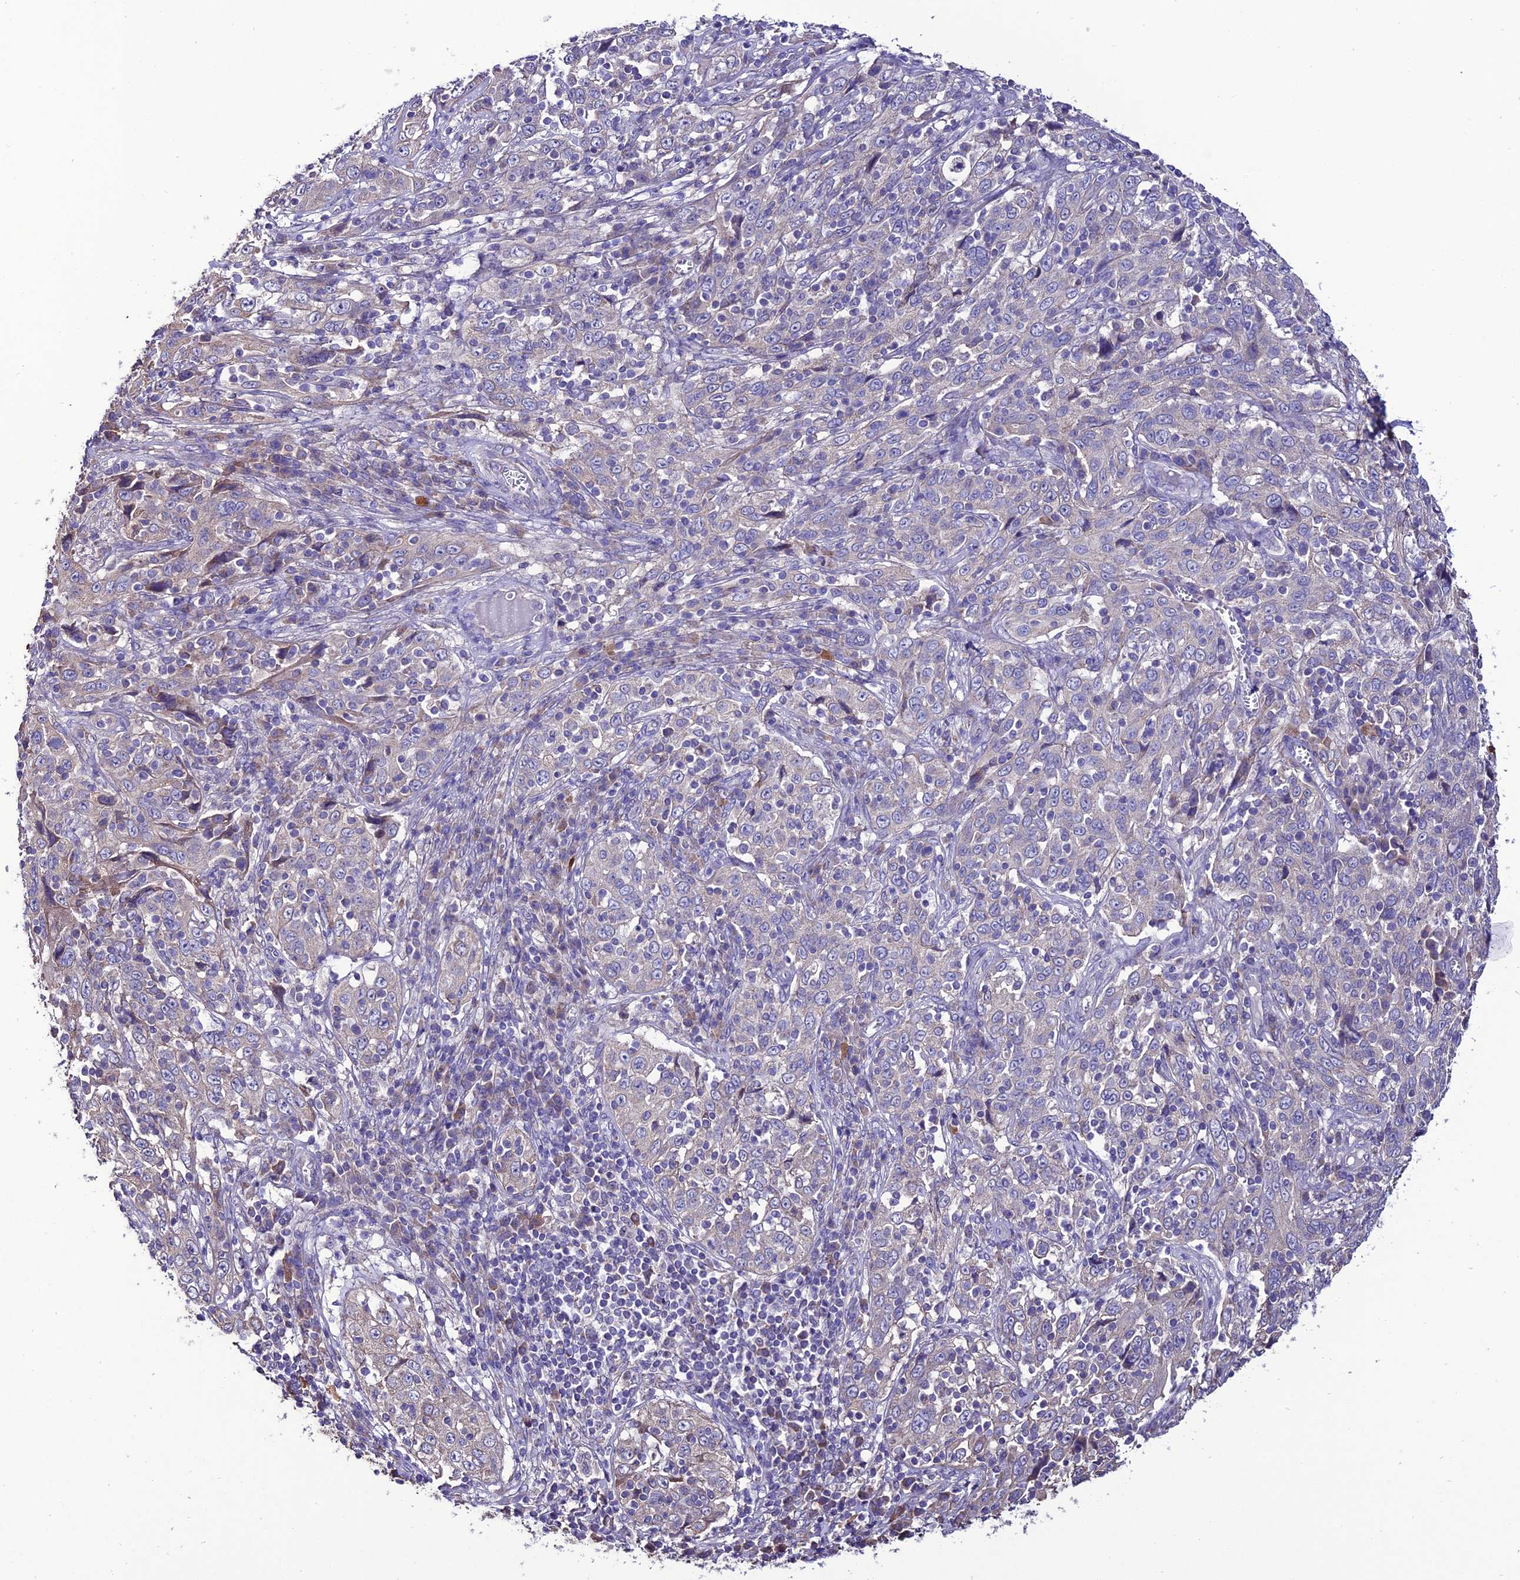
{"staining": {"intensity": "negative", "quantity": "none", "location": "none"}, "tissue": "cervical cancer", "cell_type": "Tumor cells", "image_type": "cancer", "snomed": [{"axis": "morphology", "description": "Squamous cell carcinoma, NOS"}, {"axis": "topography", "description": "Cervix"}], "caption": "A histopathology image of human squamous cell carcinoma (cervical) is negative for staining in tumor cells. (Brightfield microscopy of DAB immunohistochemistry at high magnification).", "gene": "HOGA1", "patient": {"sex": "female", "age": 46}}